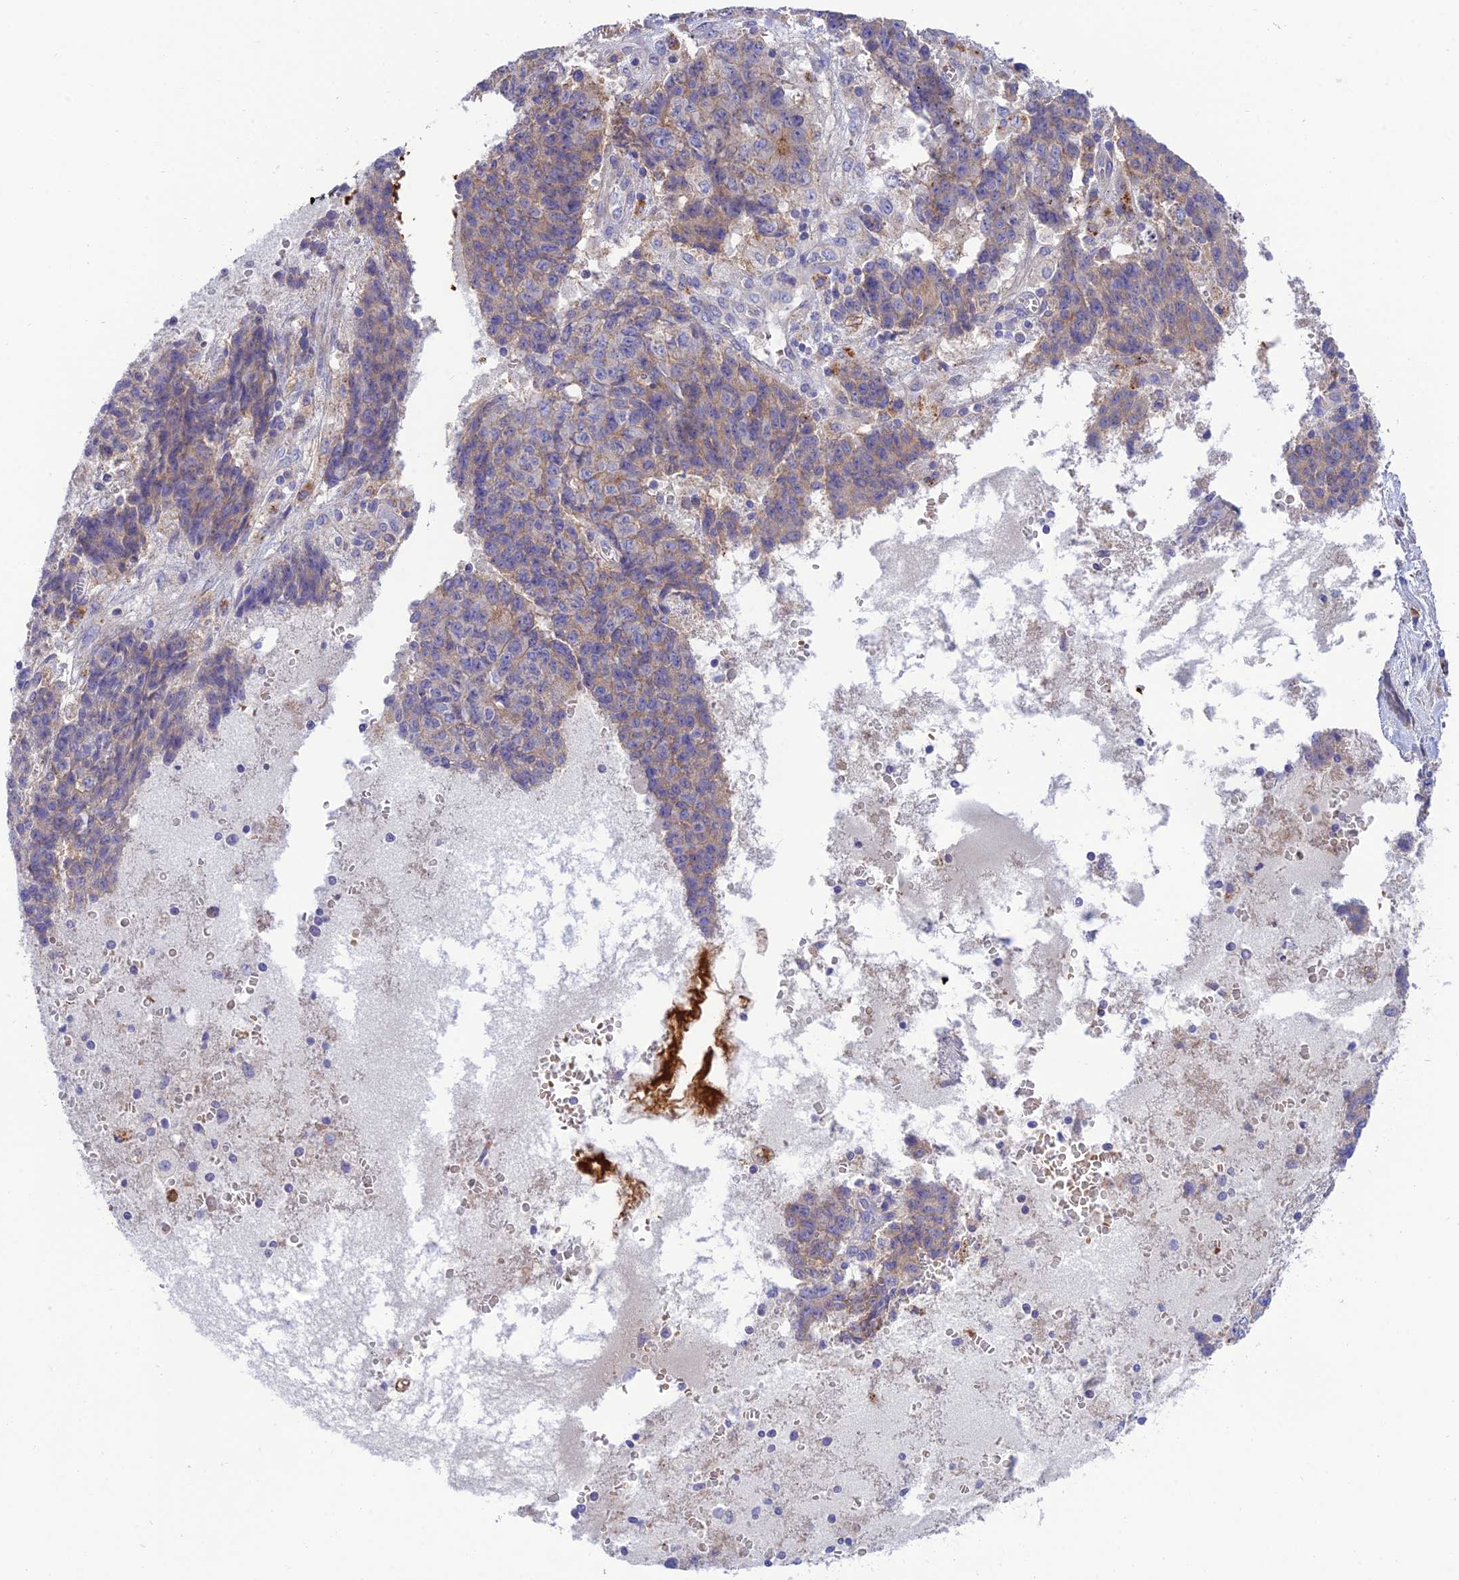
{"staining": {"intensity": "moderate", "quantity": "25%-75%", "location": "cytoplasmic/membranous"}, "tissue": "ovarian cancer", "cell_type": "Tumor cells", "image_type": "cancer", "snomed": [{"axis": "morphology", "description": "Carcinoma, endometroid"}, {"axis": "topography", "description": "Ovary"}], "caption": "A brown stain highlights moderate cytoplasmic/membranous staining of a protein in human ovarian endometroid carcinoma tumor cells.", "gene": "CCDC157", "patient": {"sex": "female", "age": 42}}